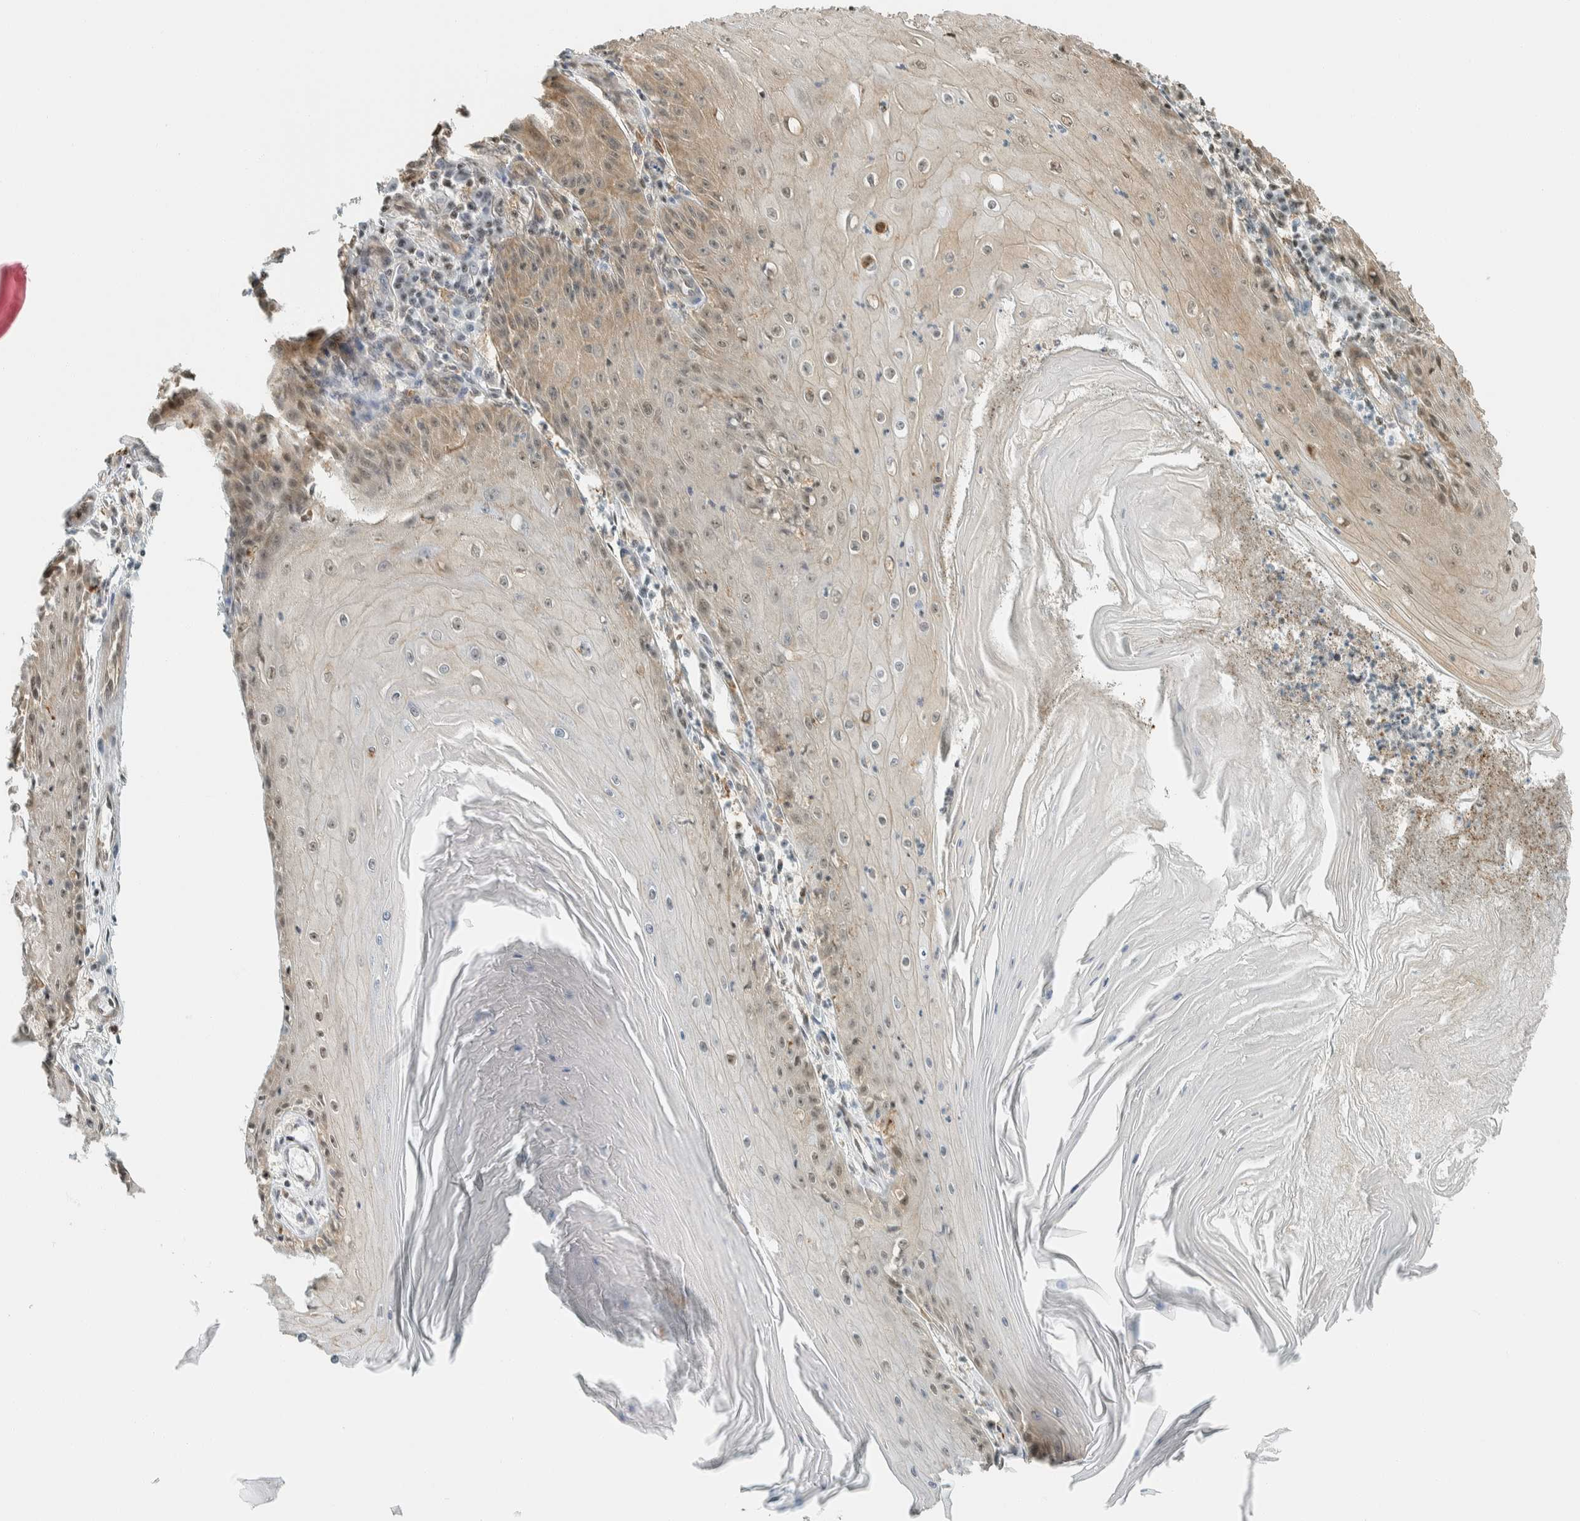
{"staining": {"intensity": "weak", "quantity": "<25%", "location": "cytoplasmic/membranous"}, "tissue": "skin cancer", "cell_type": "Tumor cells", "image_type": "cancer", "snomed": [{"axis": "morphology", "description": "Squamous cell carcinoma, NOS"}, {"axis": "topography", "description": "Skin"}], "caption": "Tumor cells are negative for brown protein staining in squamous cell carcinoma (skin).", "gene": "NIBAN2", "patient": {"sex": "female", "age": 73}}